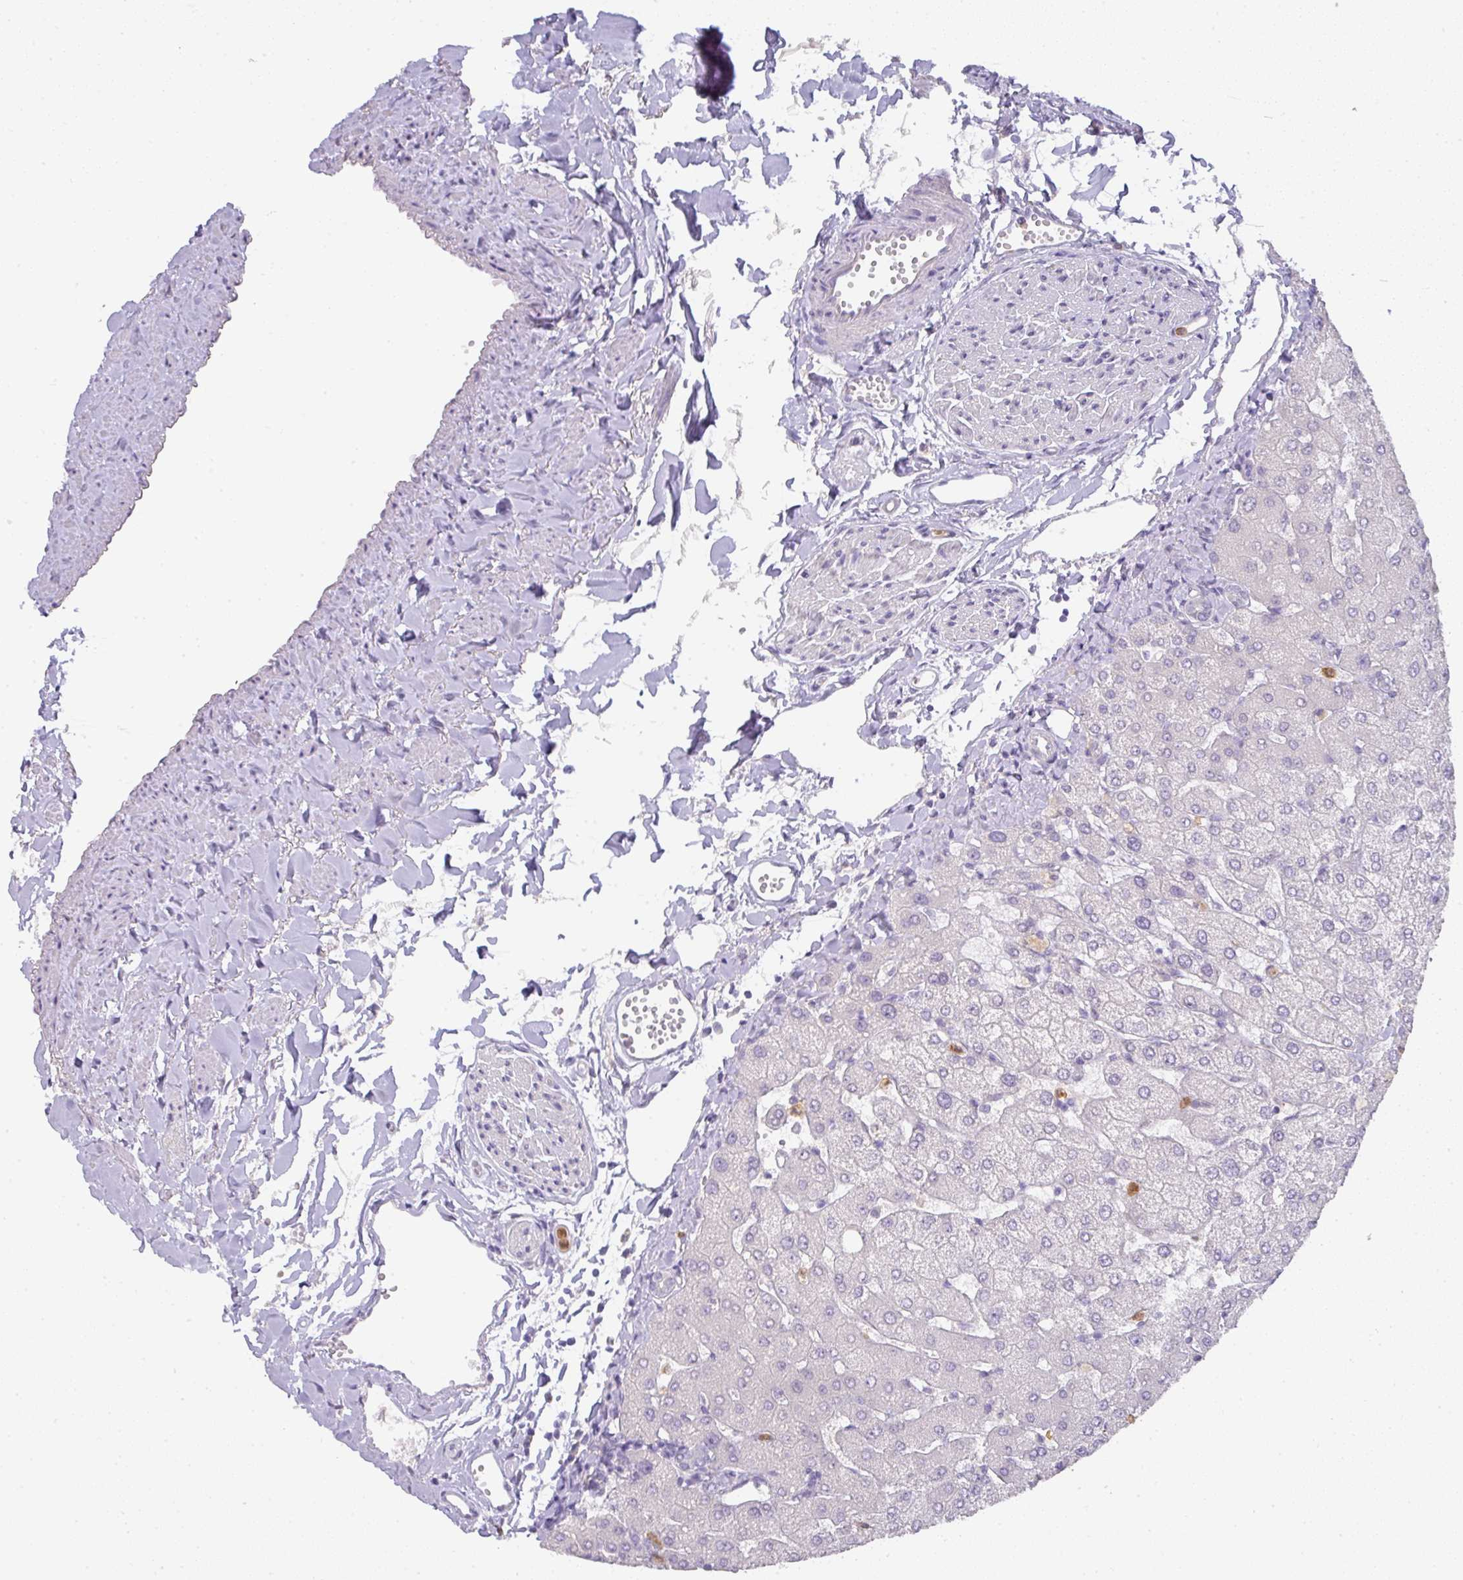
{"staining": {"intensity": "negative", "quantity": "none", "location": "none"}, "tissue": "liver", "cell_type": "Cholangiocytes", "image_type": "normal", "snomed": [{"axis": "morphology", "description": "Normal tissue, NOS"}, {"axis": "topography", "description": "Liver"}], "caption": "High magnification brightfield microscopy of normal liver stained with DAB (3,3'-diaminobenzidine) (brown) and counterstained with hematoxylin (blue): cholangiocytes show no significant positivity. (Brightfield microscopy of DAB immunohistochemistry (IHC) at high magnification).", "gene": "HHEX", "patient": {"sex": "female", "age": 54}}